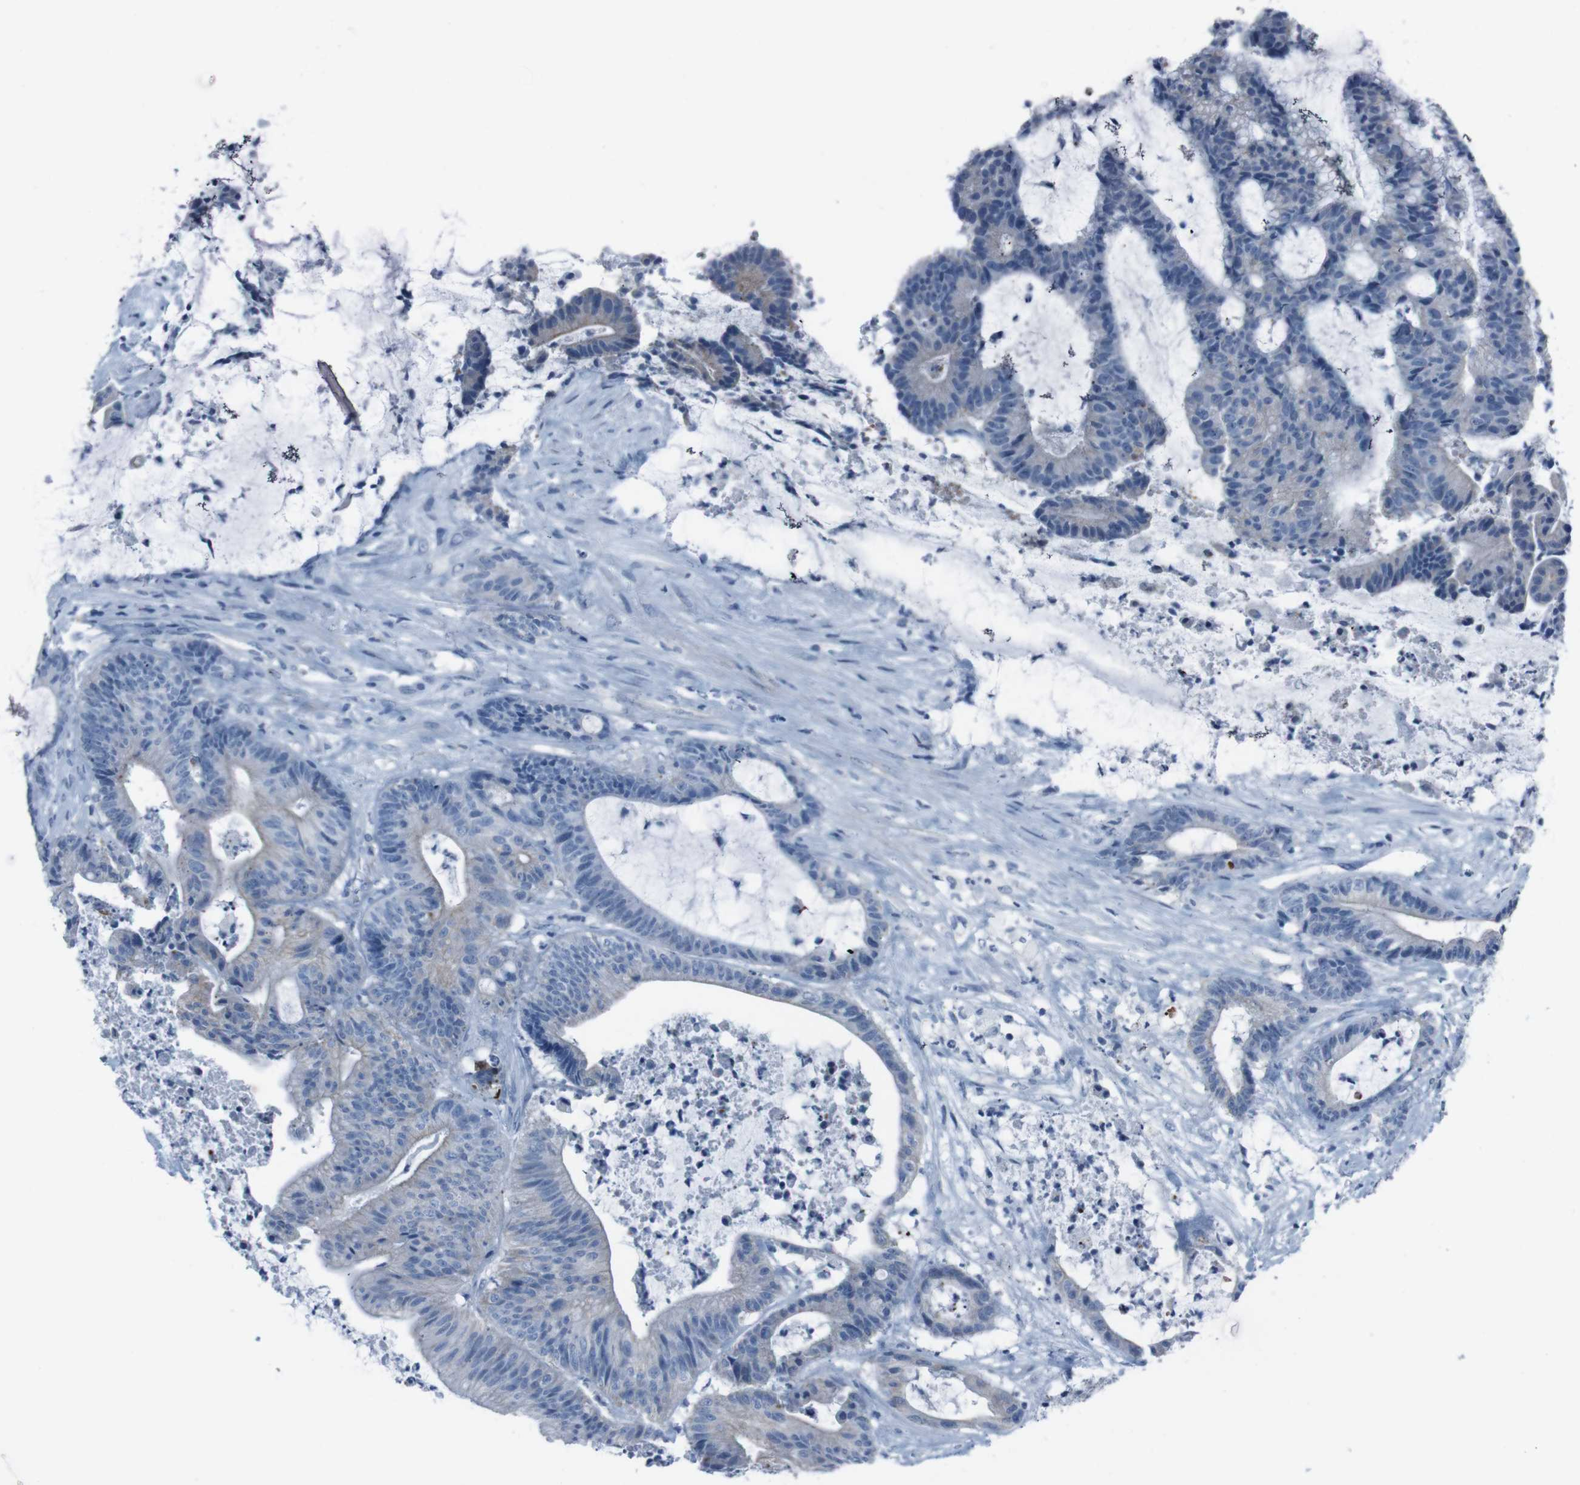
{"staining": {"intensity": "negative", "quantity": "none", "location": "none"}, "tissue": "colorectal cancer", "cell_type": "Tumor cells", "image_type": "cancer", "snomed": [{"axis": "morphology", "description": "Adenocarcinoma, NOS"}, {"axis": "topography", "description": "Colon"}], "caption": "Immunohistochemistry histopathology image of neoplastic tissue: colorectal cancer (adenocarcinoma) stained with DAB displays no significant protein positivity in tumor cells.", "gene": "ST6GAL1", "patient": {"sex": "female", "age": 84}}